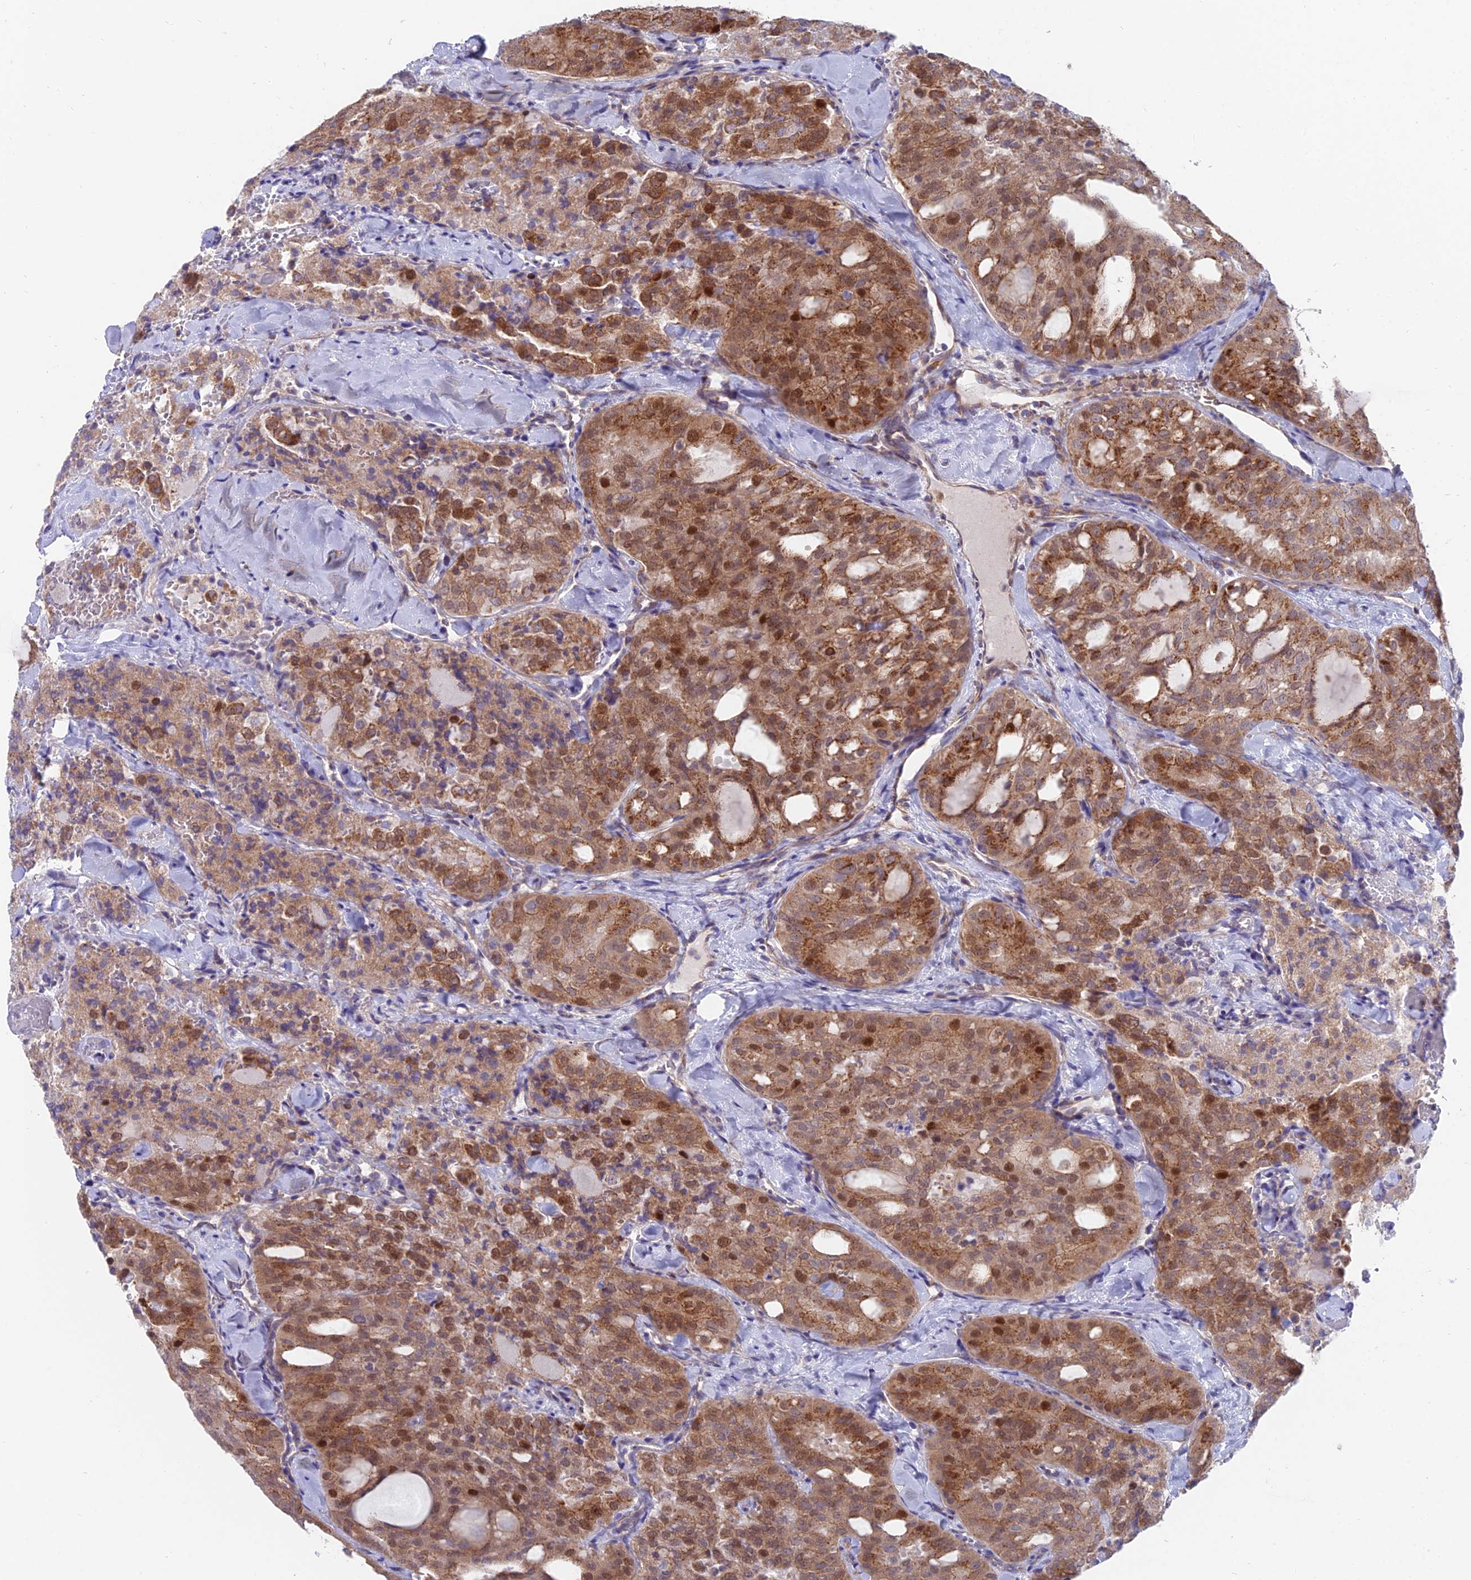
{"staining": {"intensity": "moderate", "quantity": ">75%", "location": "cytoplasmic/membranous,nuclear"}, "tissue": "thyroid cancer", "cell_type": "Tumor cells", "image_type": "cancer", "snomed": [{"axis": "morphology", "description": "Follicular adenoma carcinoma, NOS"}, {"axis": "topography", "description": "Thyroid gland"}], "caption": "Human thyroid cancer (follicular adenoma carcinoma) stained with a brown dye shows moderate cytoplasmic/membranous and nuclear positive expression in about >75% of tumor cells.", "gene": "TBC1D20", "patient": {"sex": "male", "age": 75}}